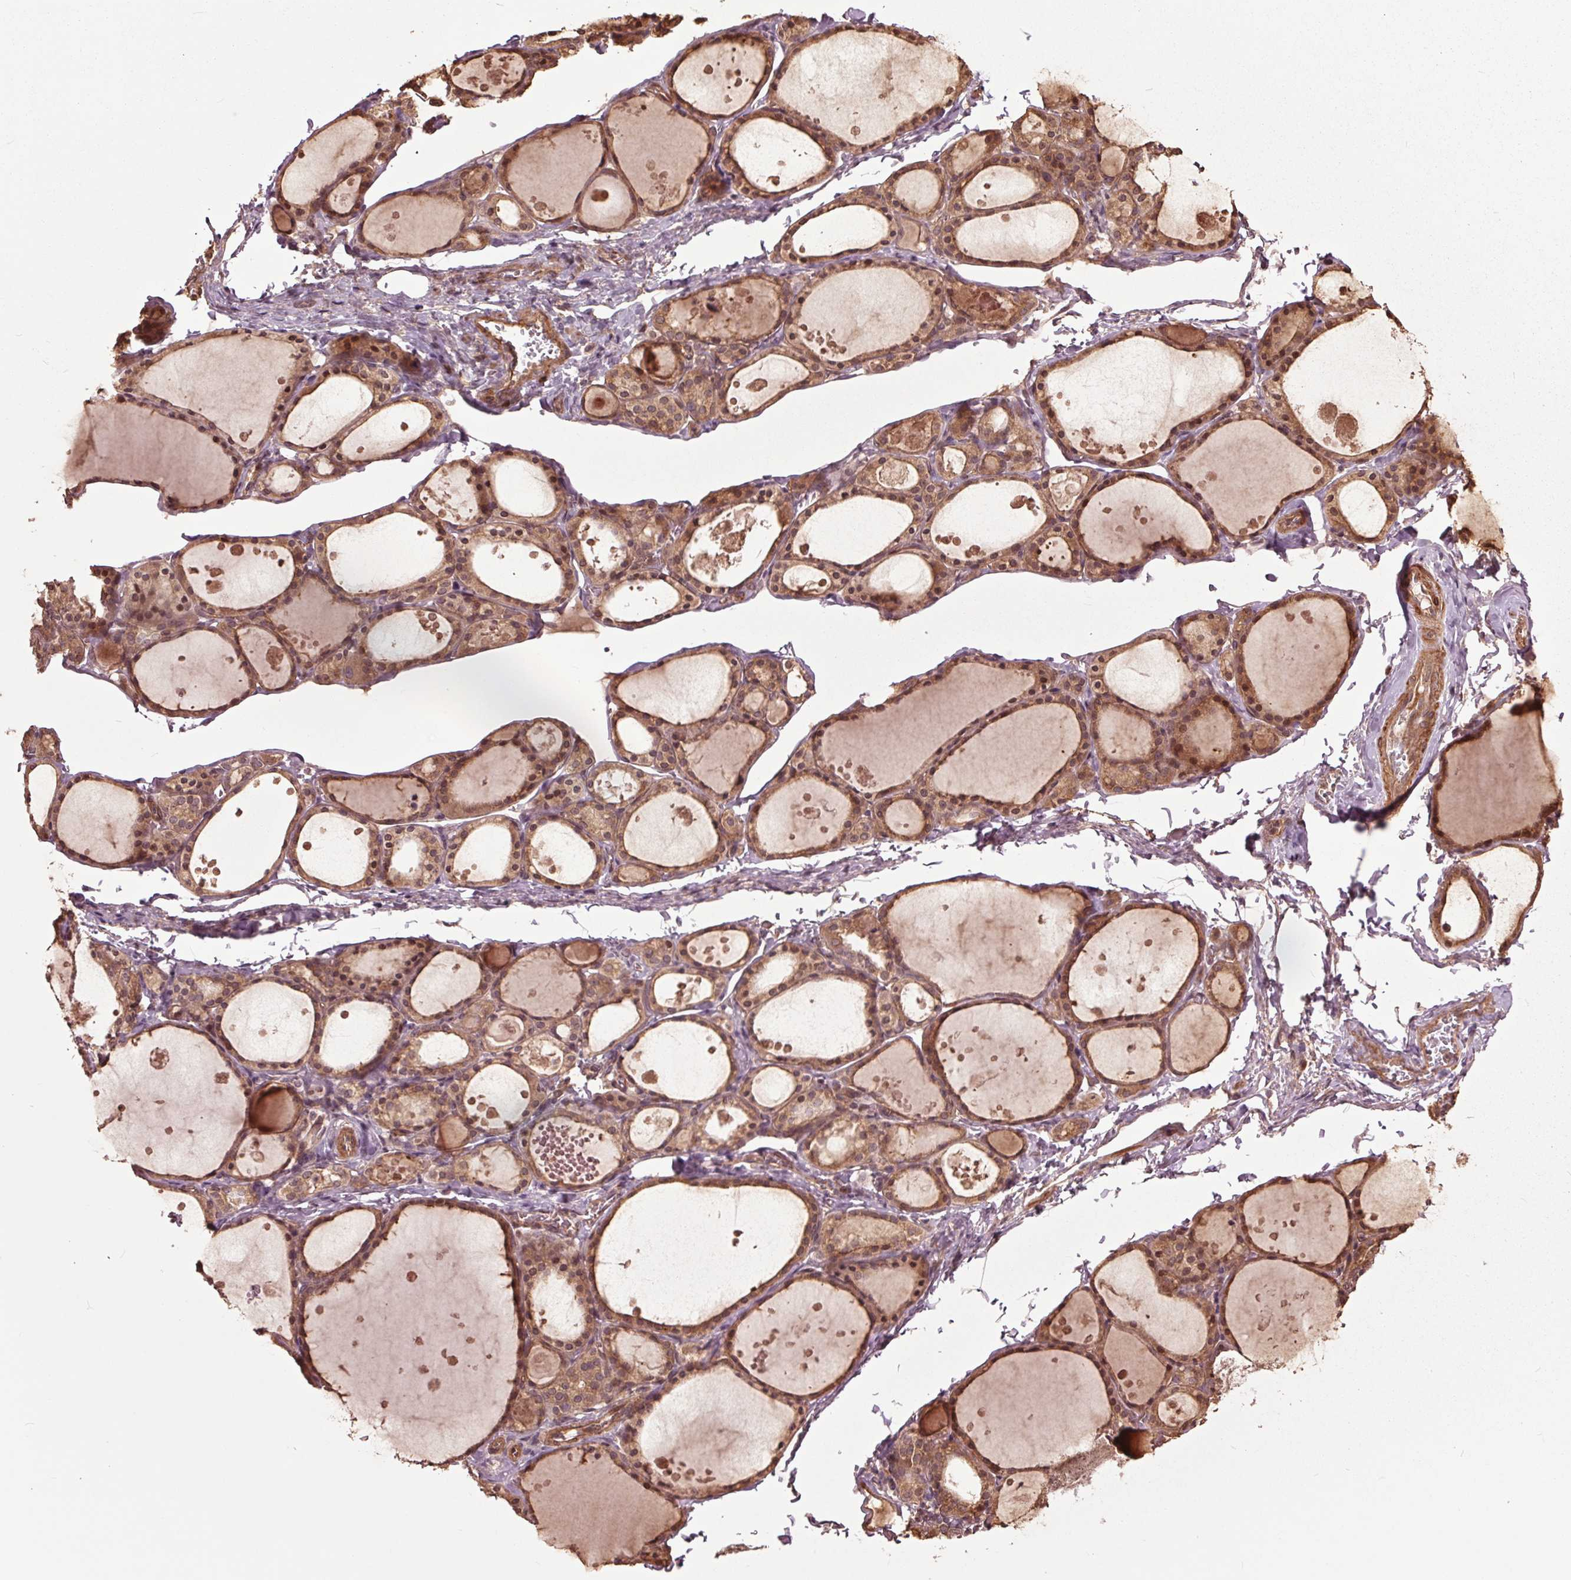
{"staining": {"intensity": "moderate", "quantity": ">75%", "location": "cytoplasmic/membranous,nuclear"}, "tissue": "thyroid gland", "cell_type": "Glandular cells", "image_type": "normal", "snomed": [{"axis": "morphology", "description": "Normal tissue, NOS"}, {"axis": "topography", "description": "Thyroid gland"}], "caption": "Brown immunohistochemical staining in normal human thyroid gland demonstrates moderate cytoplasmic/membranous,nuclear staining in about >75% of glandular cells. (DAB (3,3'-diaminobenzidine) = brown stain, brightfield microscopy at high magnification).", "gene": "CEP95", "patient": {"sex": "male", "age": 68}}